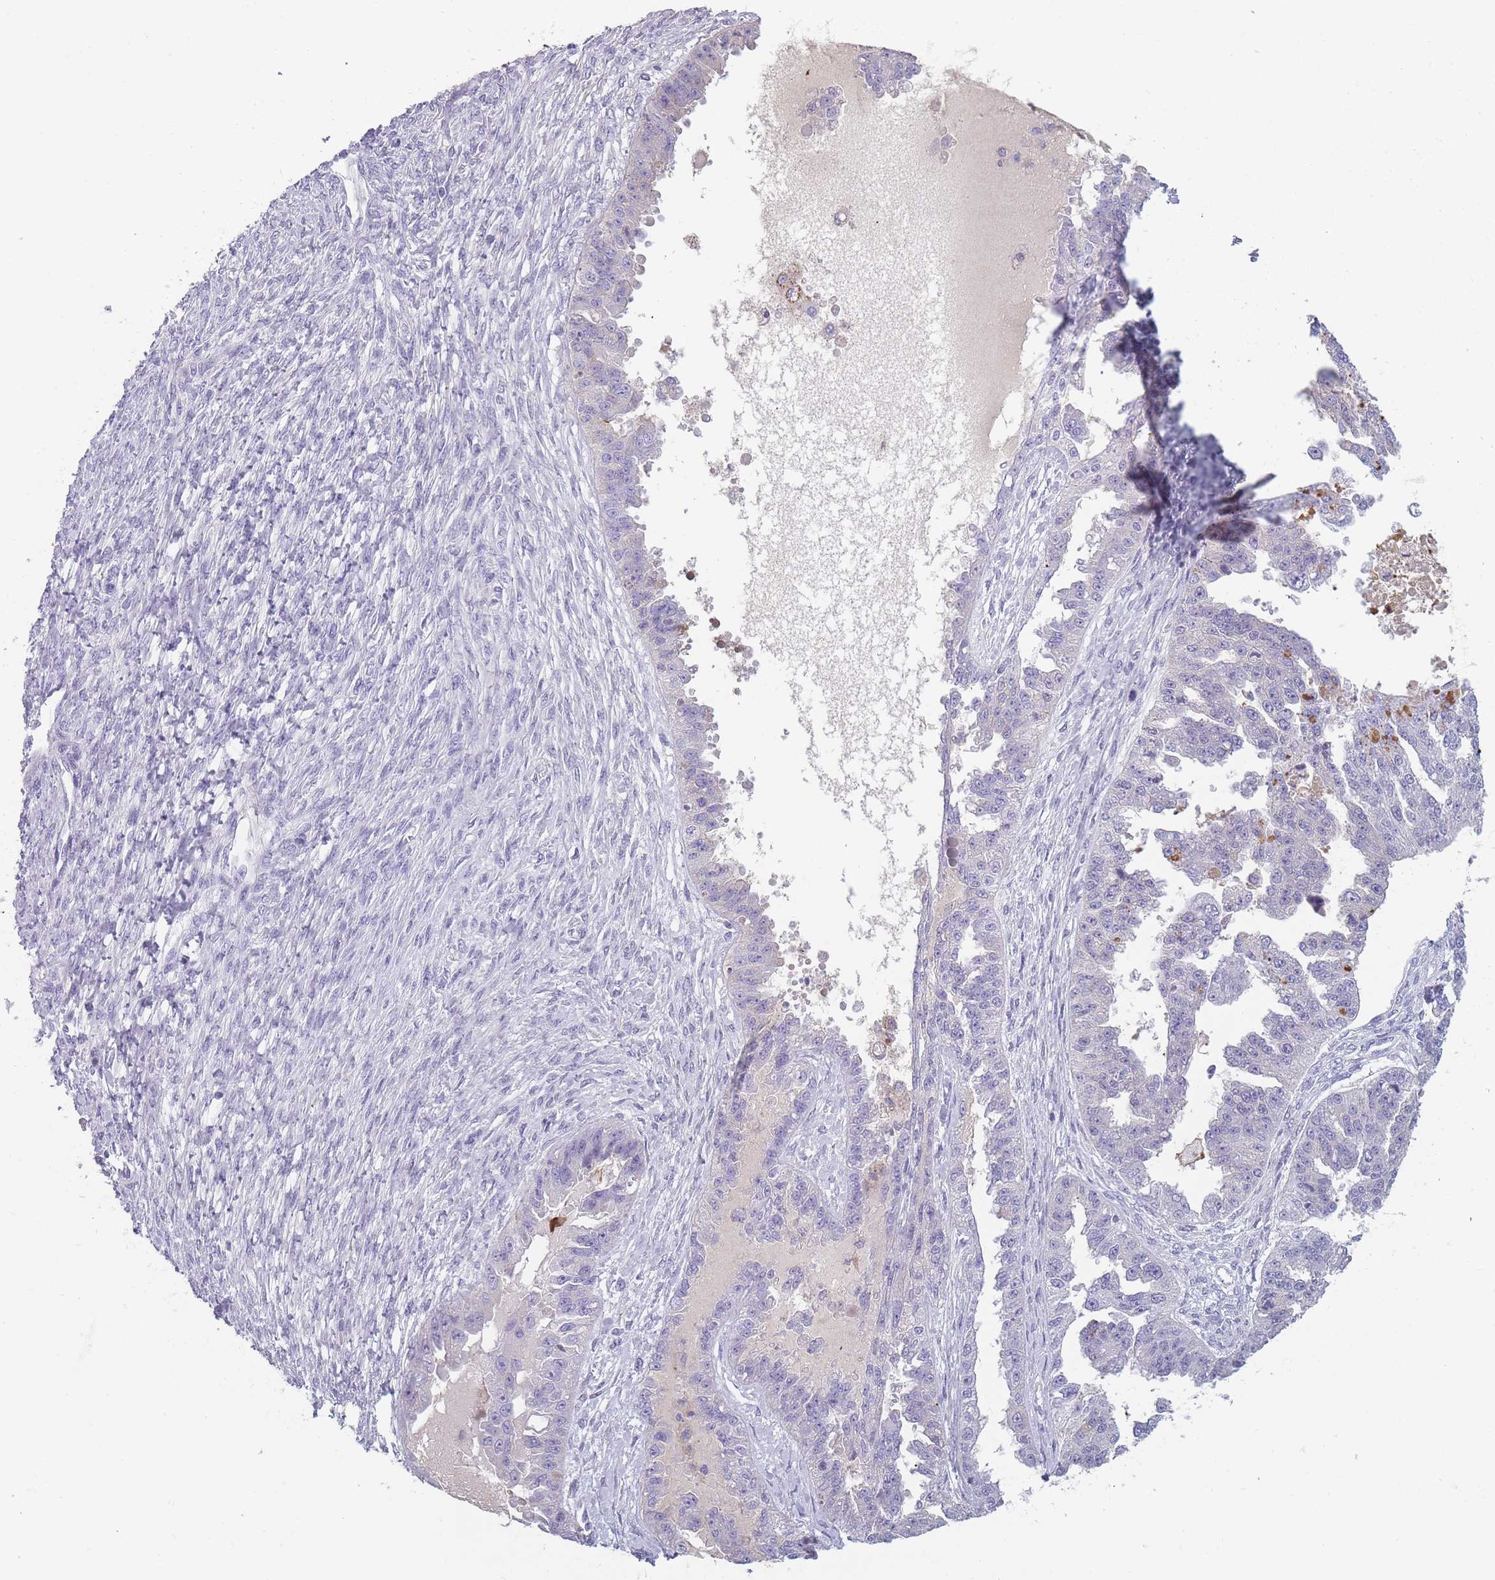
{"staining": {"intensity": "negative", "quantity": "none", "location": "none"}, "tissue": "ovarian cancer", "cell_type": "Tumor cells", "image_type": "cancer", "snomed": [{"axis": "morphology", "description": "Cystadenocarcinoma, serous, NOS"}, {"axis": "topography", "description": "Ovary"}], "caption": "Human serous cystadenocarcinoma (ovarian) stained for a protein using immunohistochemistry (IHC) reveals no staining in tumor cells.", "gene": "CR1L", "patient": {"sex": "female", "age": 58}}